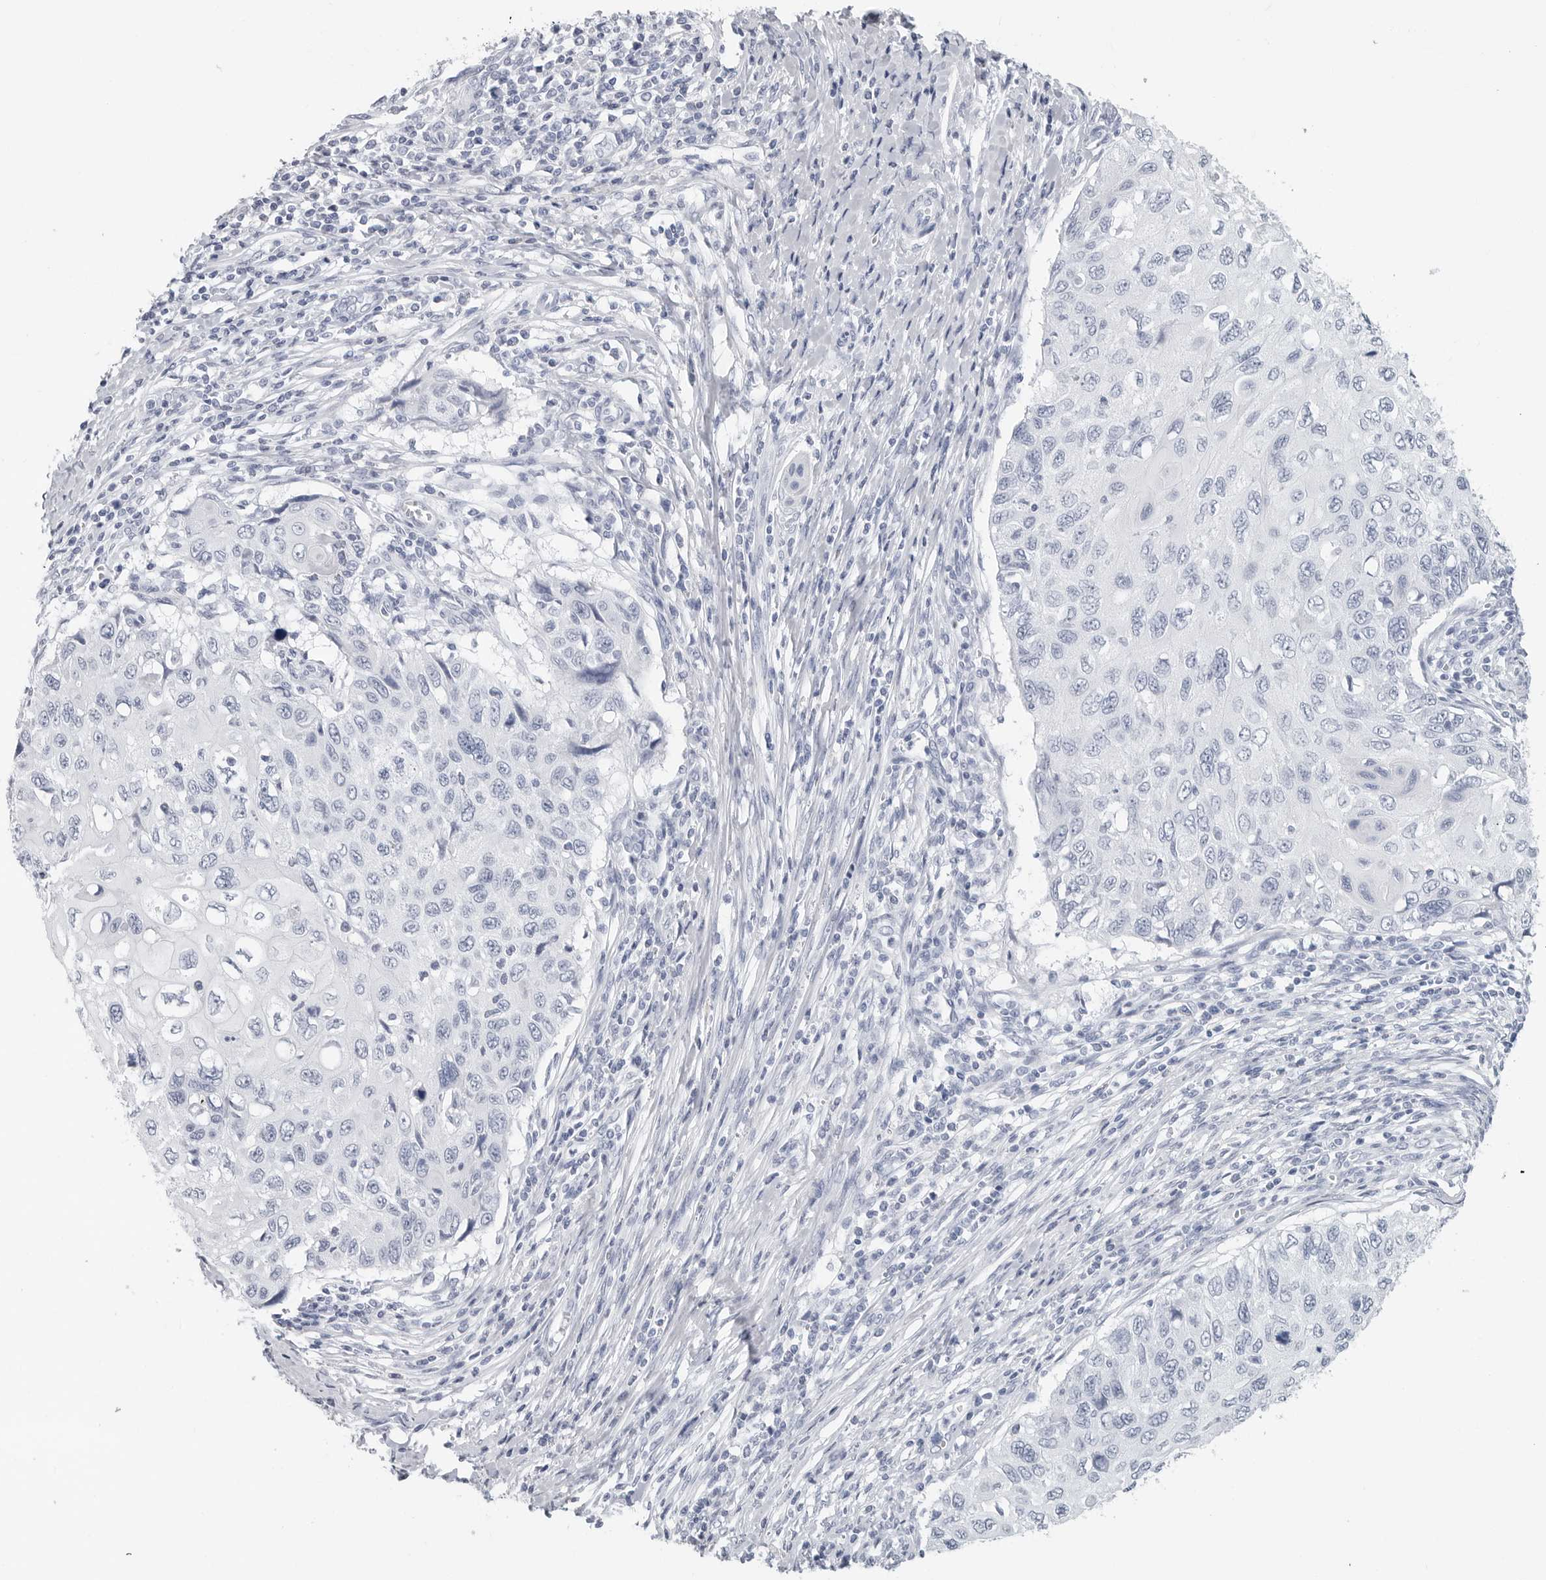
{"staining": {"intensity": "negative", "quantity": "none", "location": "none"}, "tissue": "cervical cancer", "cell_type": "Tumor cells", "image_type": "cancer", "snomed": [{"axis": "morphology", "description": "Squamous cell carcinoma, NOS"}, {"axis": "topography", "description": "Cervix"}], "caption": "Photomicrograph shows no significant protein positivity in tumor cells of cervical squamous cell carcinoma.", "gene": "CSH1", "patient": {"sex": "female", "age": 70}}